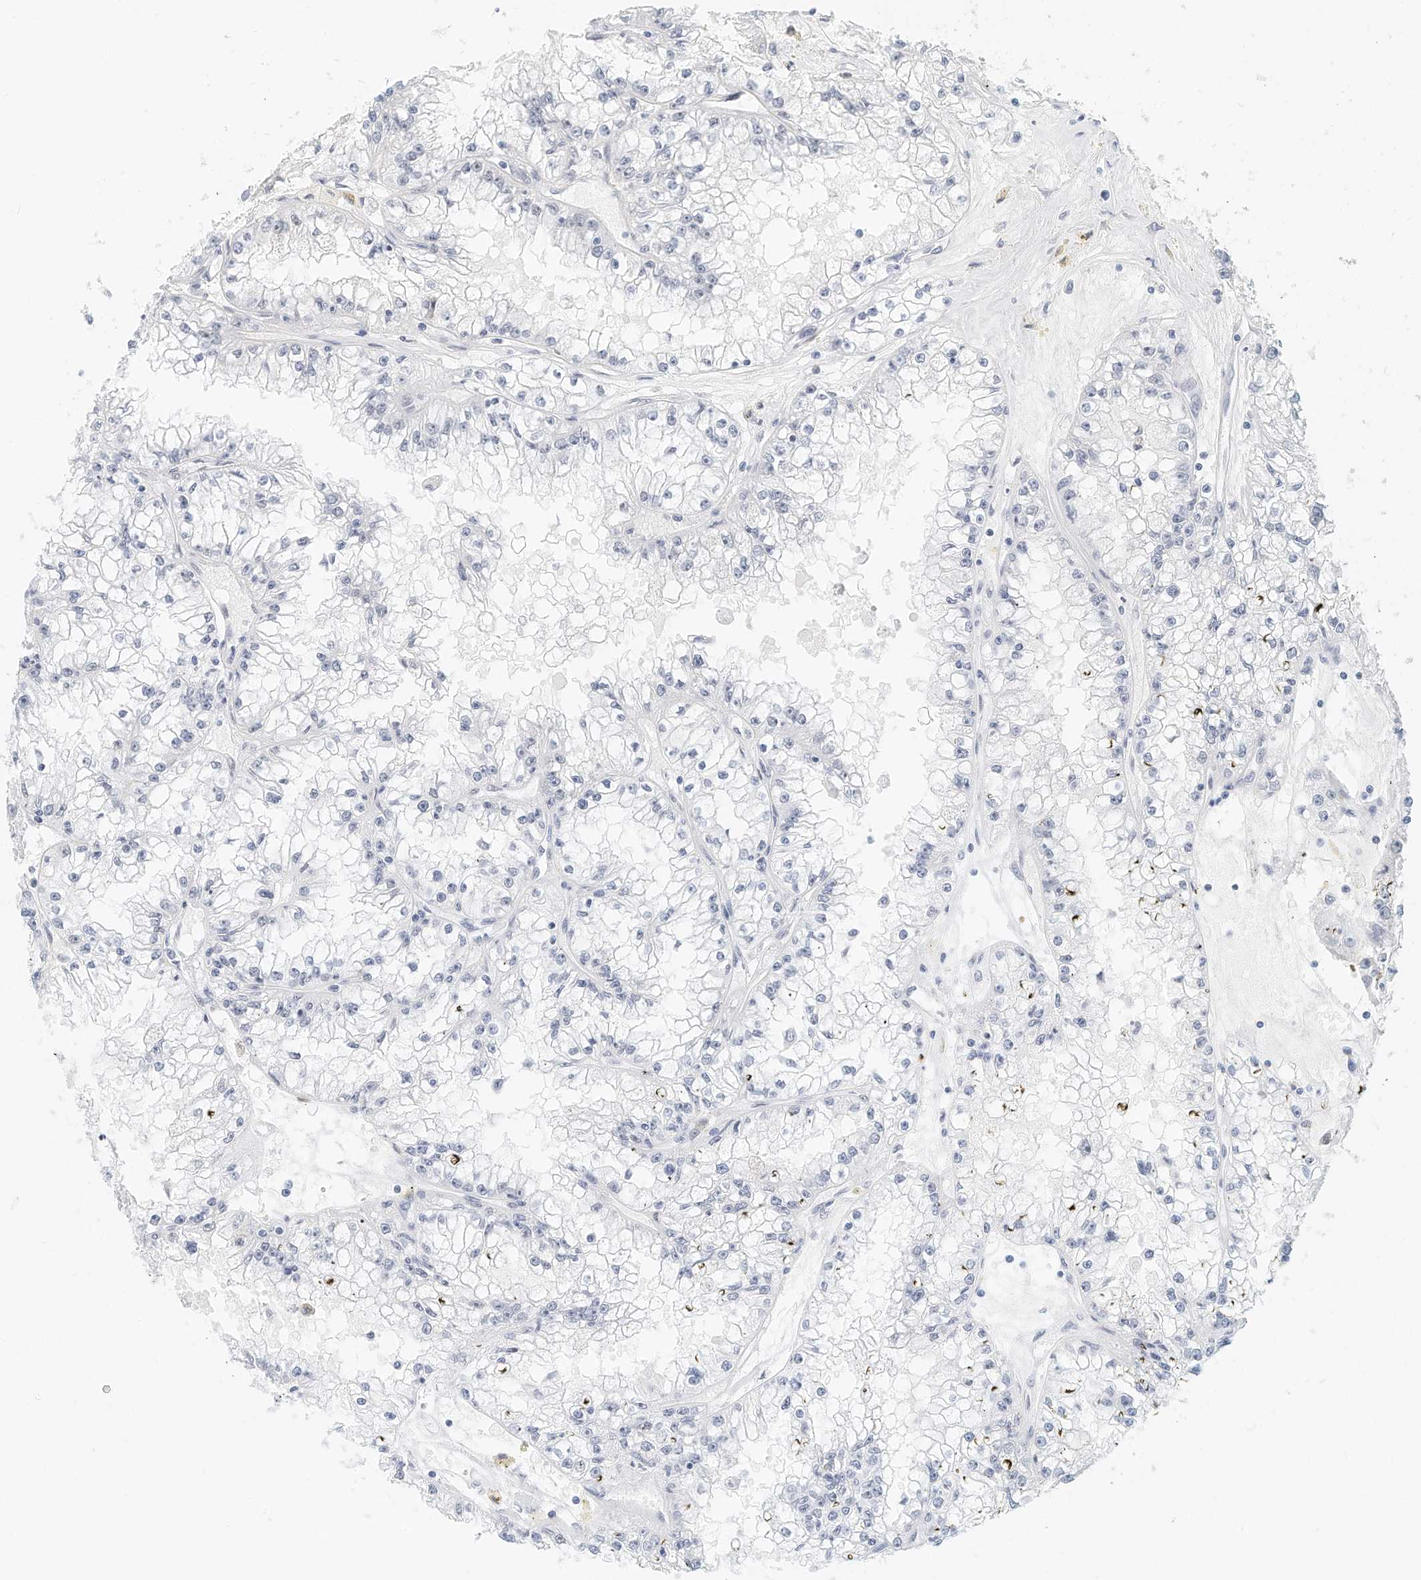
{"staining": {"intensity": "negative", "quantity": "none", "location": "none"}, "tissue": "renal cancer", "cell_type": "Tumor cells", "image_type": "cancer", "snomed": [{"axis": "morphology", "description": "Adenocarcinoma, NOS"}, {"axis": "topography", "description": "Kidney"}], "caption": "High magnification brightfield microscopy of renal adenocarcinoma stained with DAB (3,3'-diaminobenzidine) (brown) and counterstained with hematoxylin (blue): tumor cells show no significant staining.", "gene": "ARHGAP28", "patient": {"sex": "male", "age": 56}}